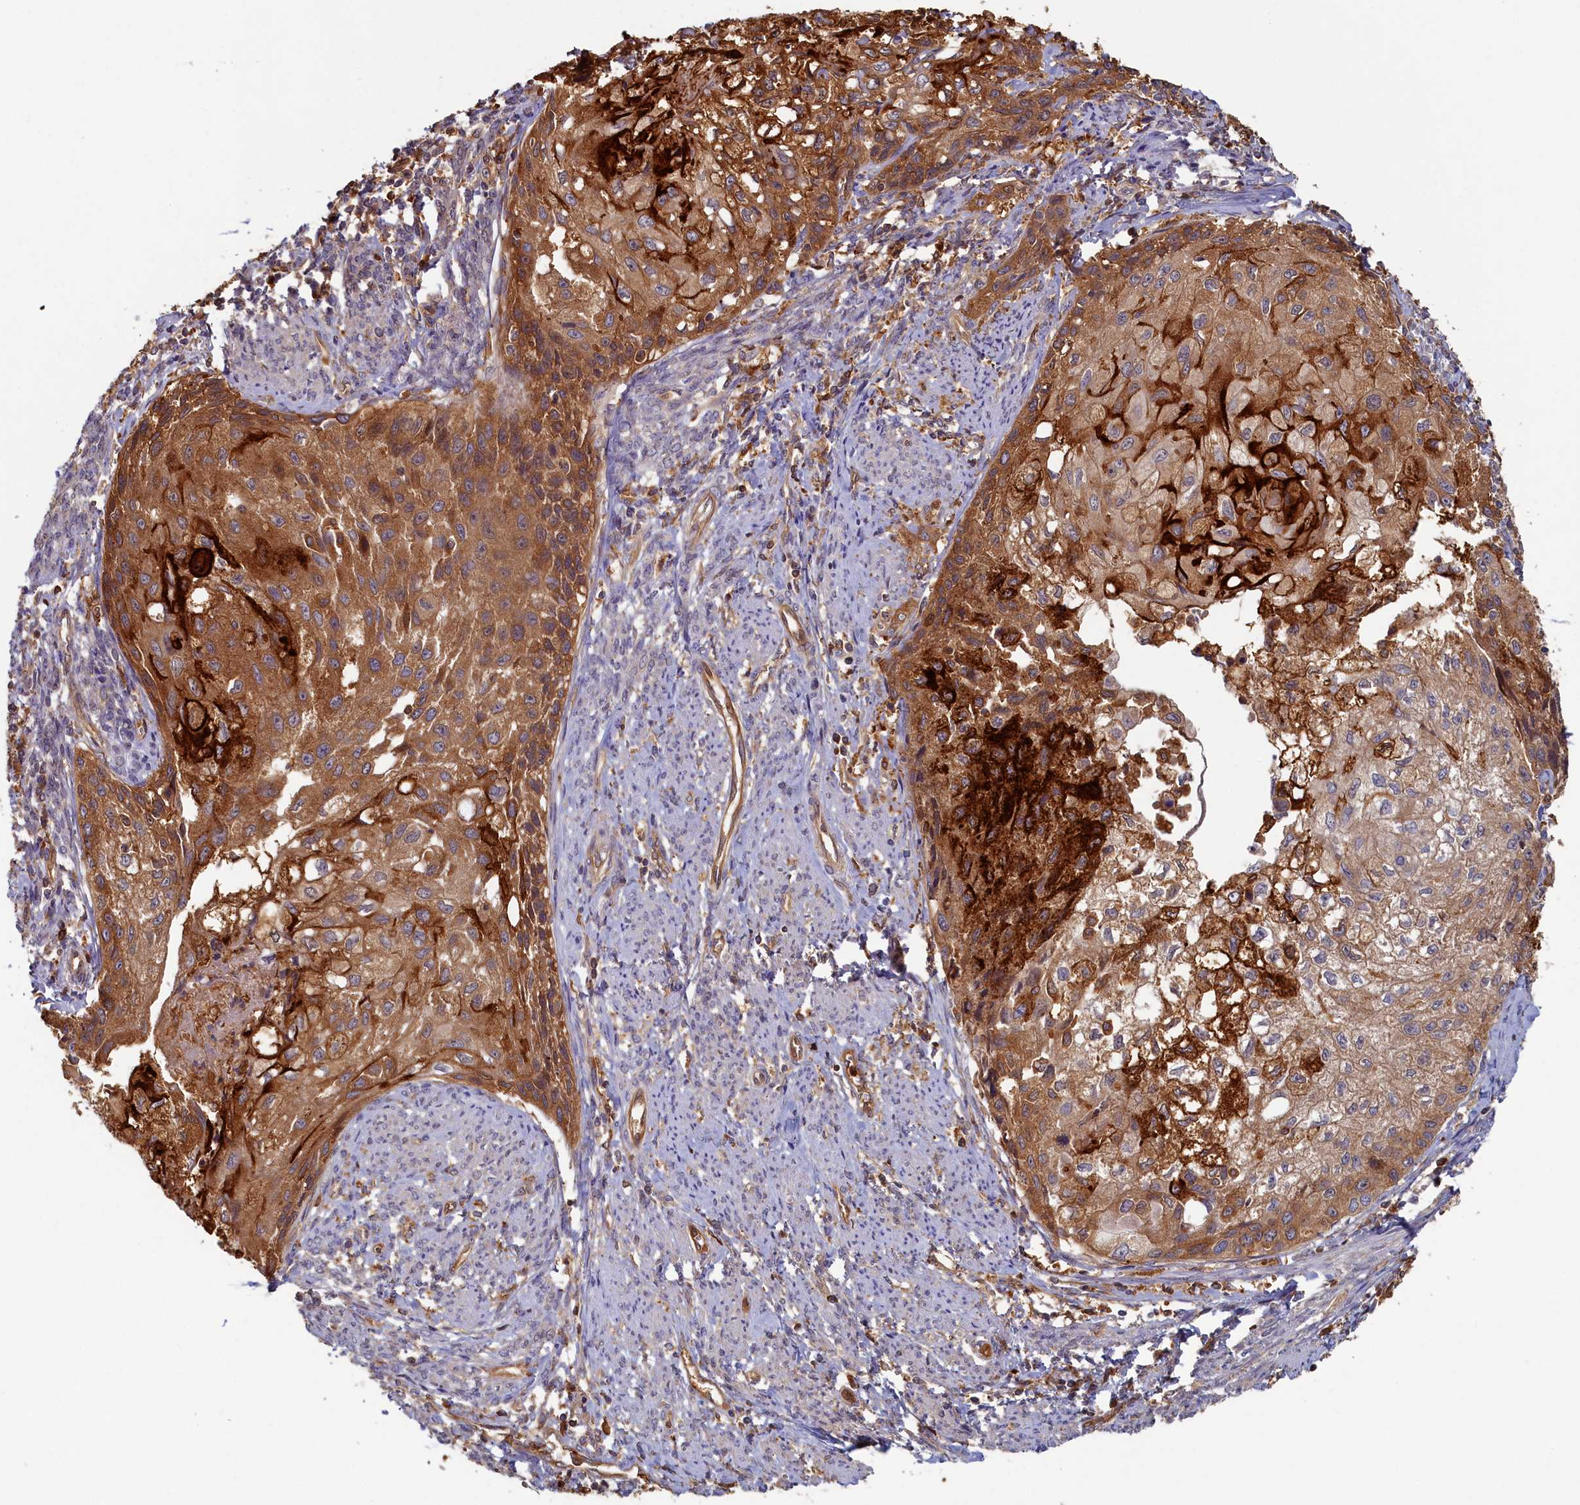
{"staining": {"intensity": "moderate", "quantity": ">75%", "location": "cytoplasmic/membranous"}, "tissue": "cervical cancer", "cell_type": "Tumor cells", "image_type": "cancer", "snomed": [{"axis": "morphology", "description": "Squamous cell carcinoma, NOS"}, {"axis": "topography", "description": "Cervix"}], "caption": "A micrograph of cervical cancer stained for a protein shows moderate cytoplasmic/membranous brown staining in tumor cells.", "gene": "TIMM8B", "patient": {"sex": "female", "age": 67}}